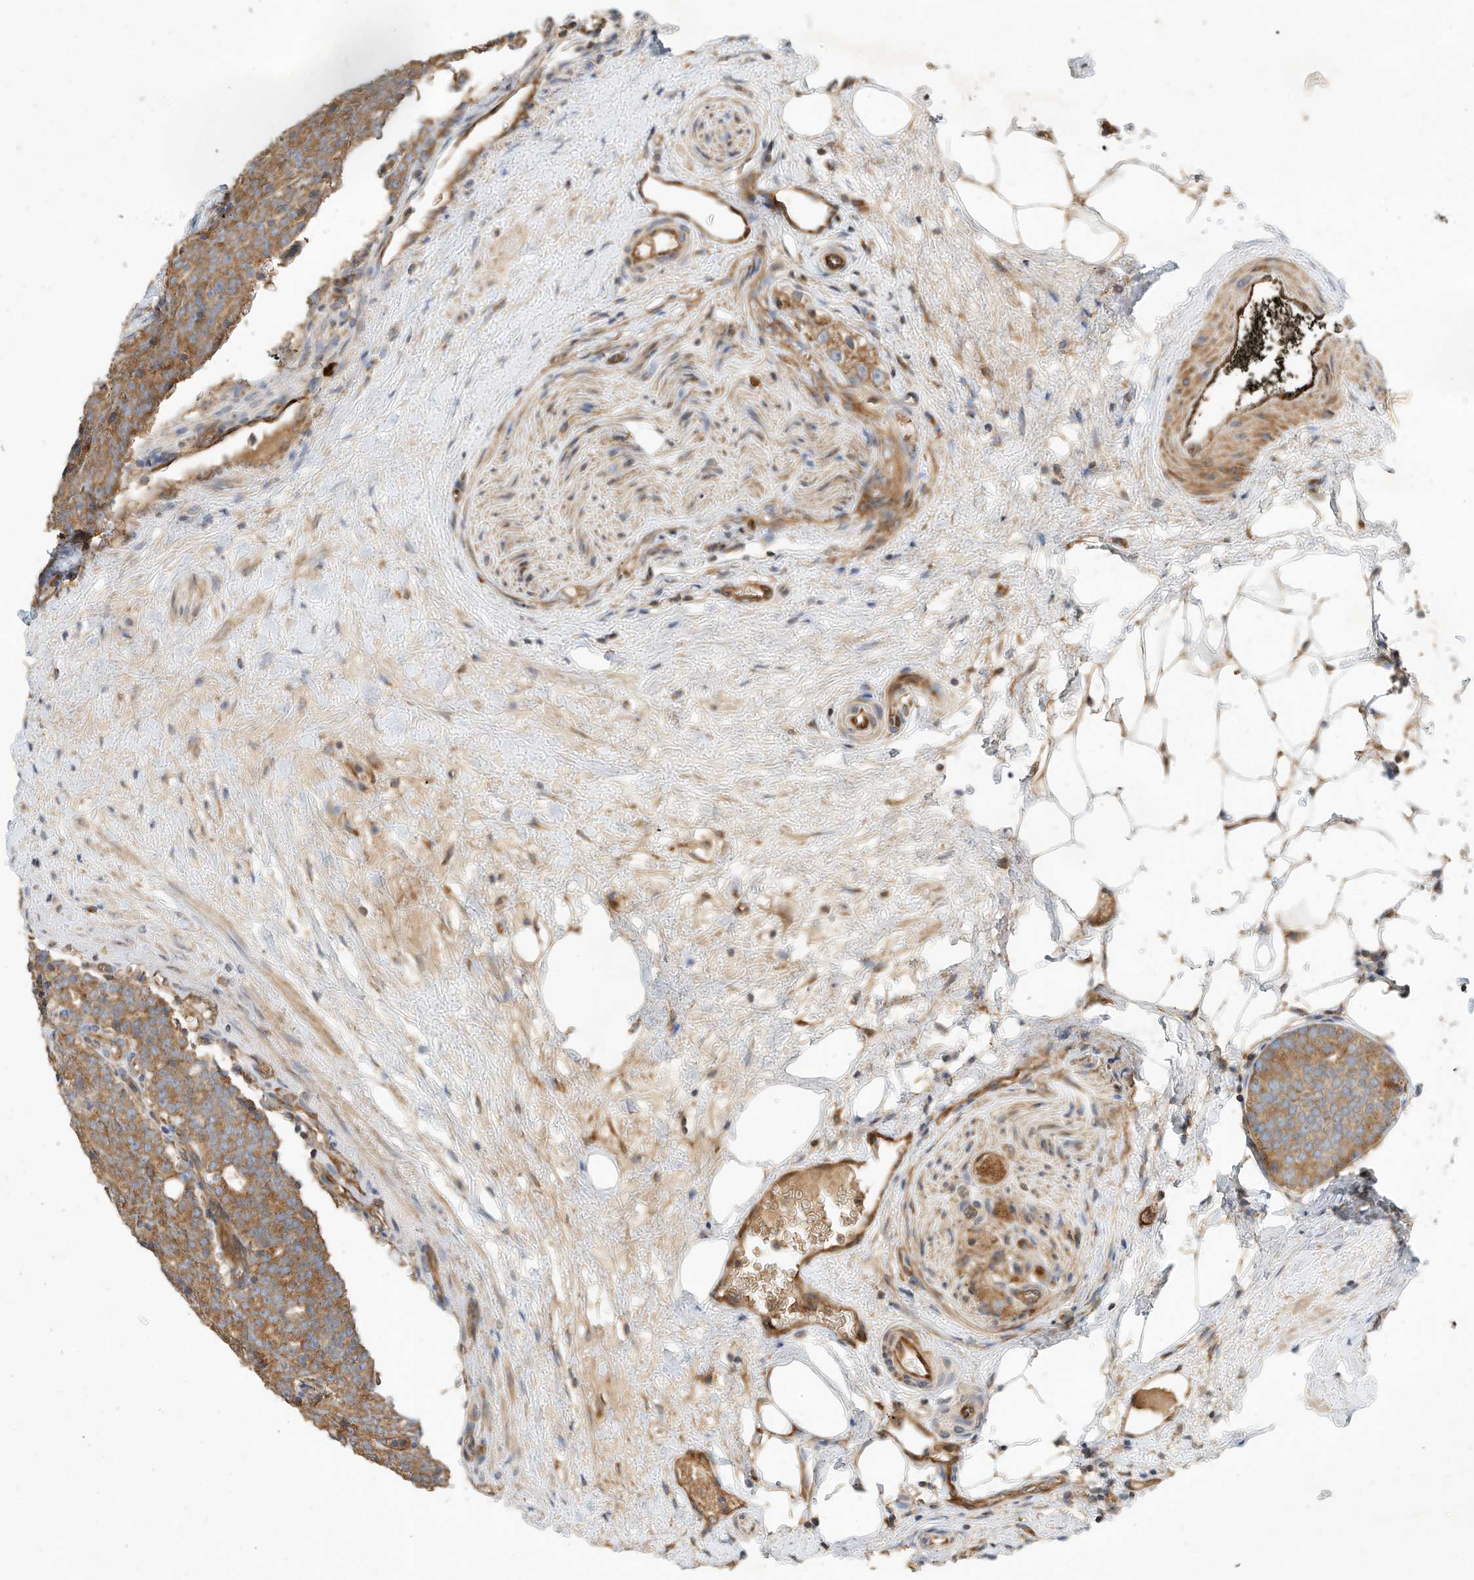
{"staining": {"intensity": "moderate", "quantity": ">75%", "location": "cytoplasmic/membranous"}, "tissue": "prostate cancer", "cell_type": "Tumor cells", "image_type": "cancer", "snomed": [{"axis": "morphology", "description": "Adenocarcinoma, High grade"}, {"axis": "topography", "description": "Prostate"}], "caption": "Adenocarcinoma (high-grade) (prostate) was stained to show a protein in brown. There is medium levels of moderate cytoplasmic/membranous expression in approximately >75% of tumor cells.", "gene": "CPAMD8", "patient": {"sex": "male", "age": 56}}